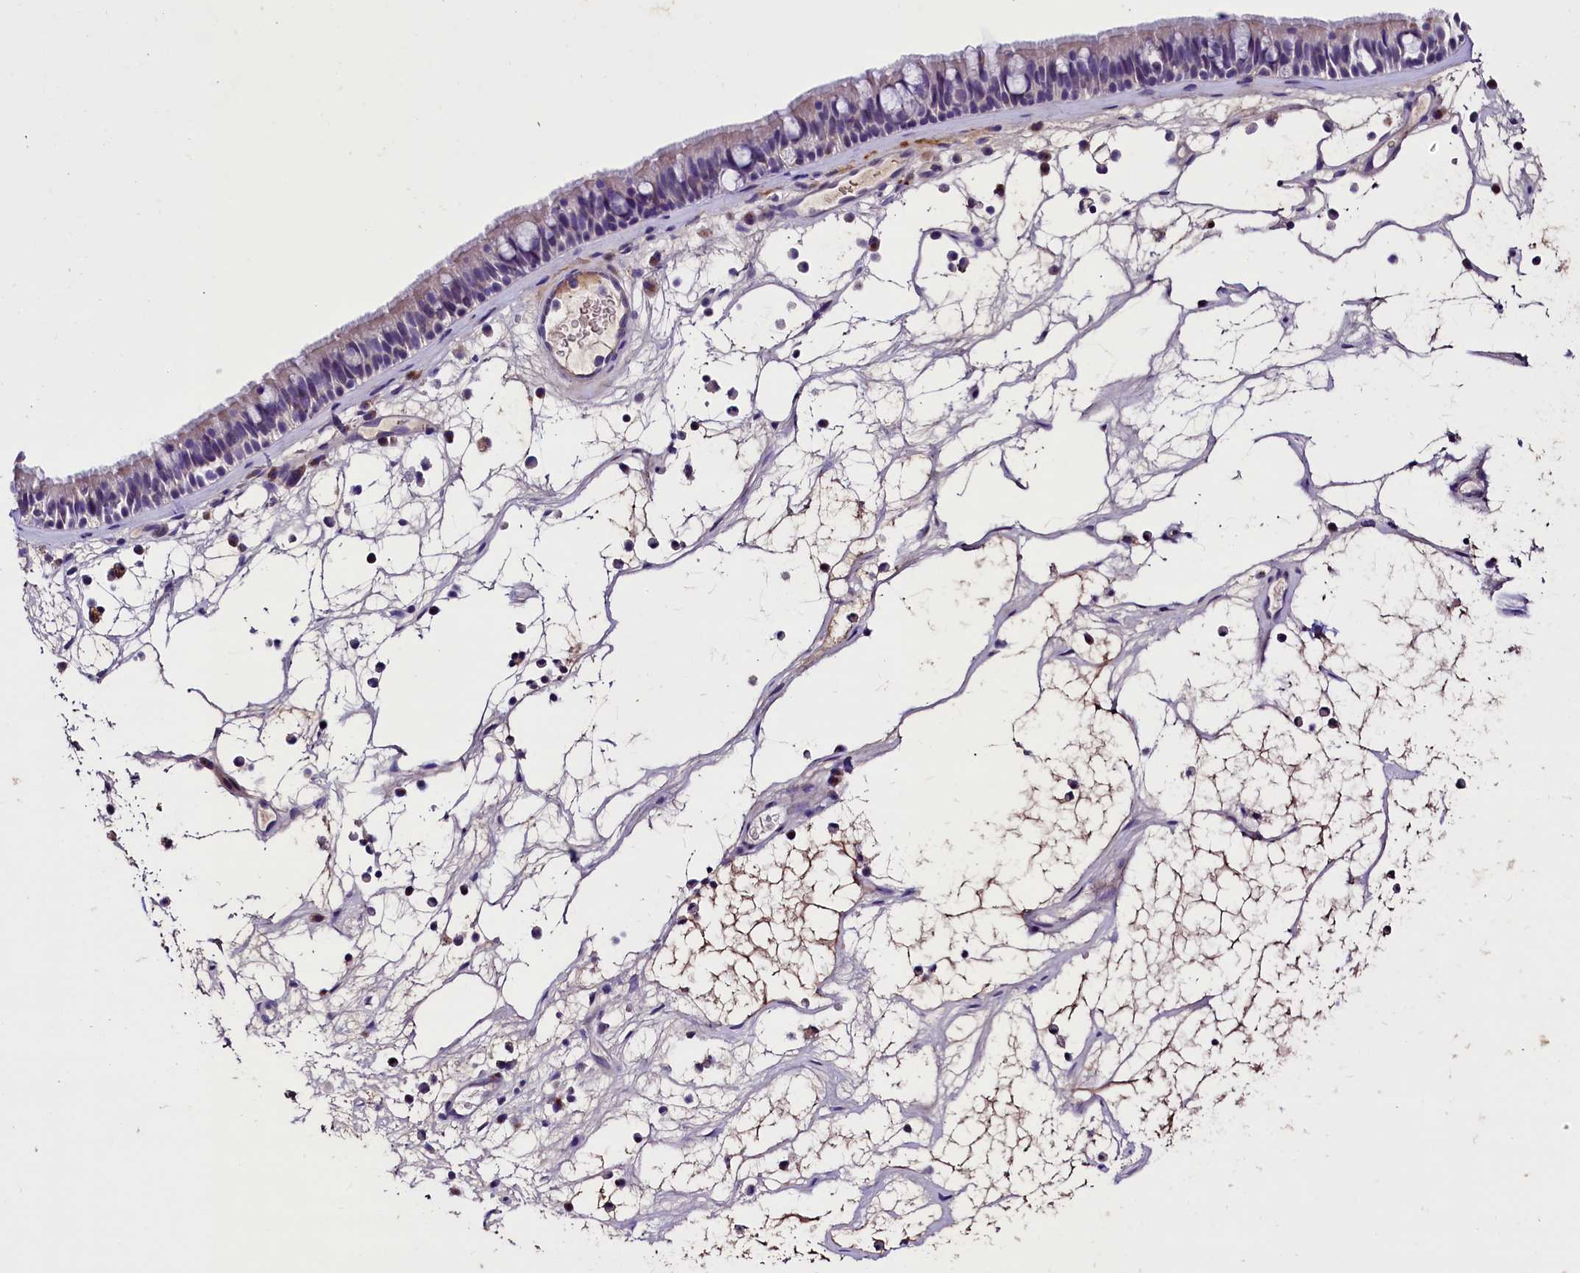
{"staining": {"intensity": "weak", "quantity": "25%-75%", "location": "cytoplasmic/membranous"}, "tissue": "nasopharynx", "cell_type": "Respiratory epithelial cells", "image_type": "normal", "snomed": [{"axis": "morphology", "description": "Normal tissue, NOS"}, {"axis": "morphology", "description": "Inflammation, NOS"}, {"axis": "morphology", "description": "Malignant melanoma, Metastatic site"}, {"axis": "topography", "description": "Nasopharynx"}], "caption": "Protein staining reveals weak cytoplasmic/membranous staining in approximately 25%-75% of respiratory epithelial cells in benign nasopharynx. (DAB (3,3'-diaminobenzidine) IHC, brown staining for protein, blue staining for nuclei).", "gene": "MEX3B", "patient": {"sex": "male", "age": 70}}